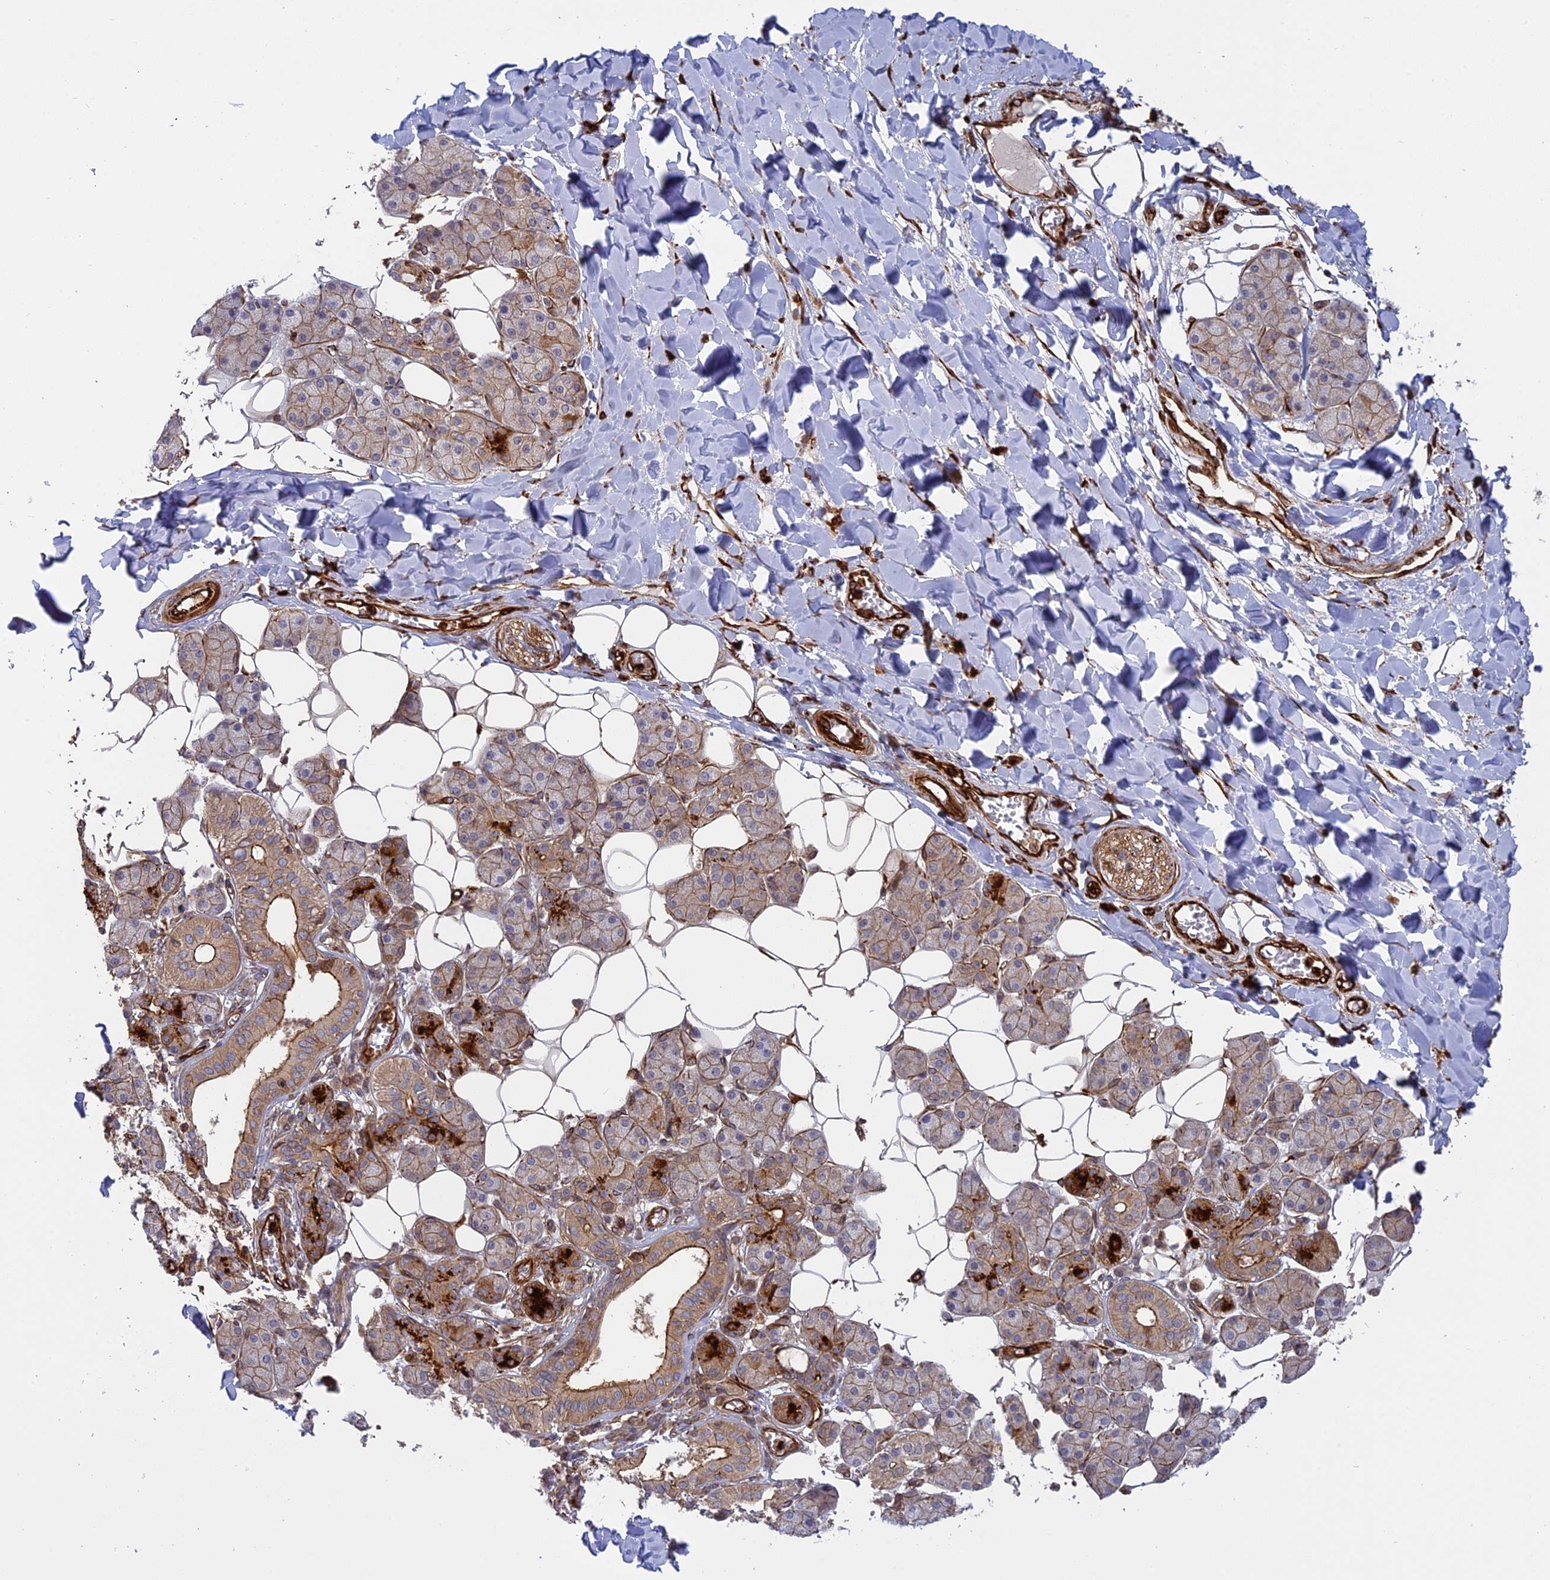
{"staining": {"intensity": "moderate", "quantity": ">75%", "location": "cytoplasmic/membranous"}, "tissue": "salivary gland", "cell_type": "Glandular cells", "image_type": "normal", "snomed": [{"axis": "morphology", "description": "Normal tissue, NOS"}, {"axis": "topography", "description": "Salivary gland"}], "caption": "Glandular cells reveal medium levels of moderate cytoplasmic/membranous expression in approximately >75% of cells in benign human salivary gland.", "gene": "PHLDB3", "patient": {"sex": "female", "age": 33}}